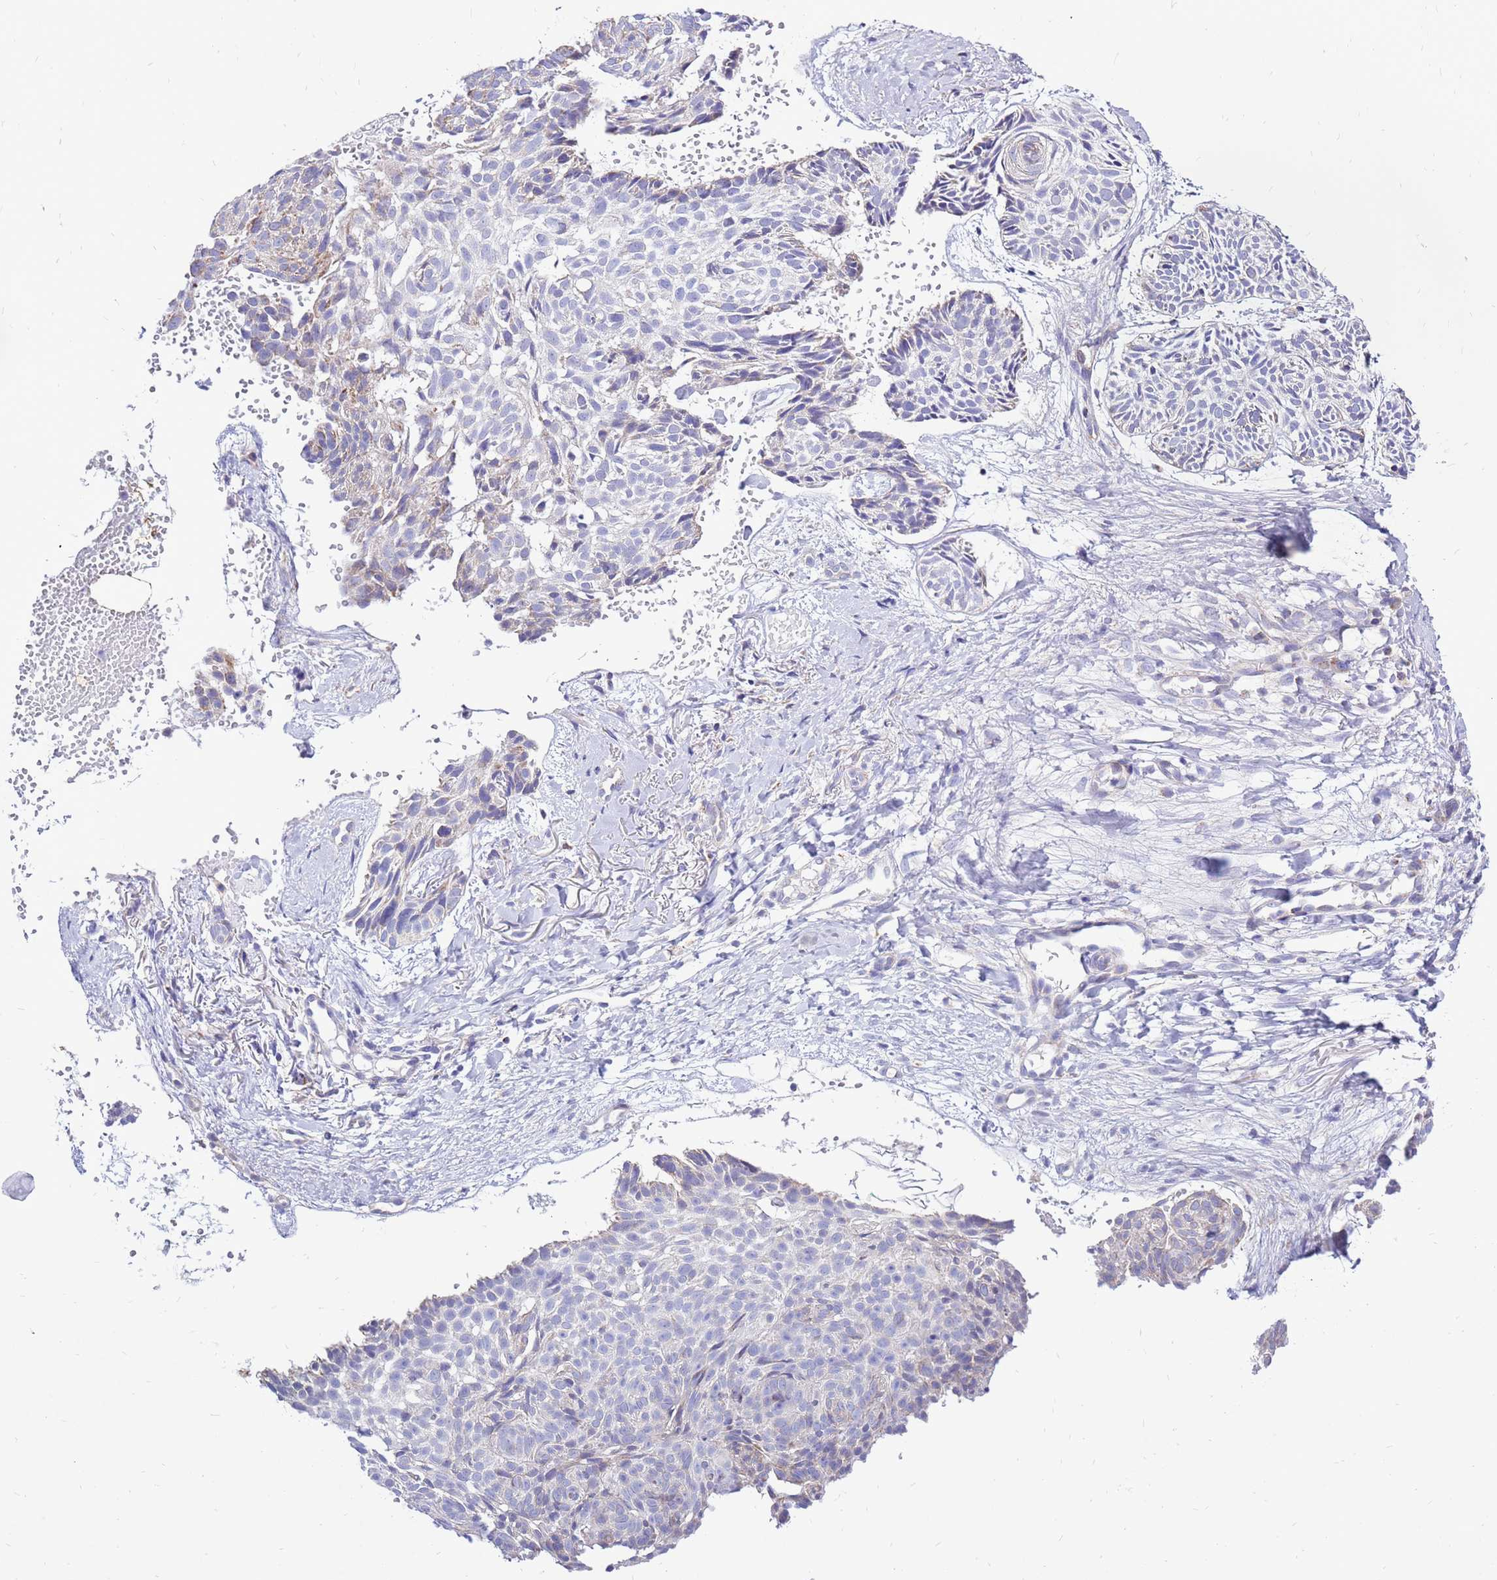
{"staining": {"intensity": "negative", "quantity": "none", "location": "none"}, "tissue": "skin cancer", "cell_type": "Tumor cells", "image_type": "cancer", "snomed": [{"axis": "morphology", "description": "Normal tissue, NOS"}, {"axis": "morphology", "description": "Basal cell carcinoma"}, {"axis": "topography", "description": "Skin"}], "caption": "This photomicrograph is of basal cell carcinoma (skin) stained with immunohistochemistry (IHC) to label a protein in brown with the nuclei are counter-stained blue. There is no positivity in tumor cells.", "gene": "IGF1R", "patient": {"sex": "male", "age": 66}}